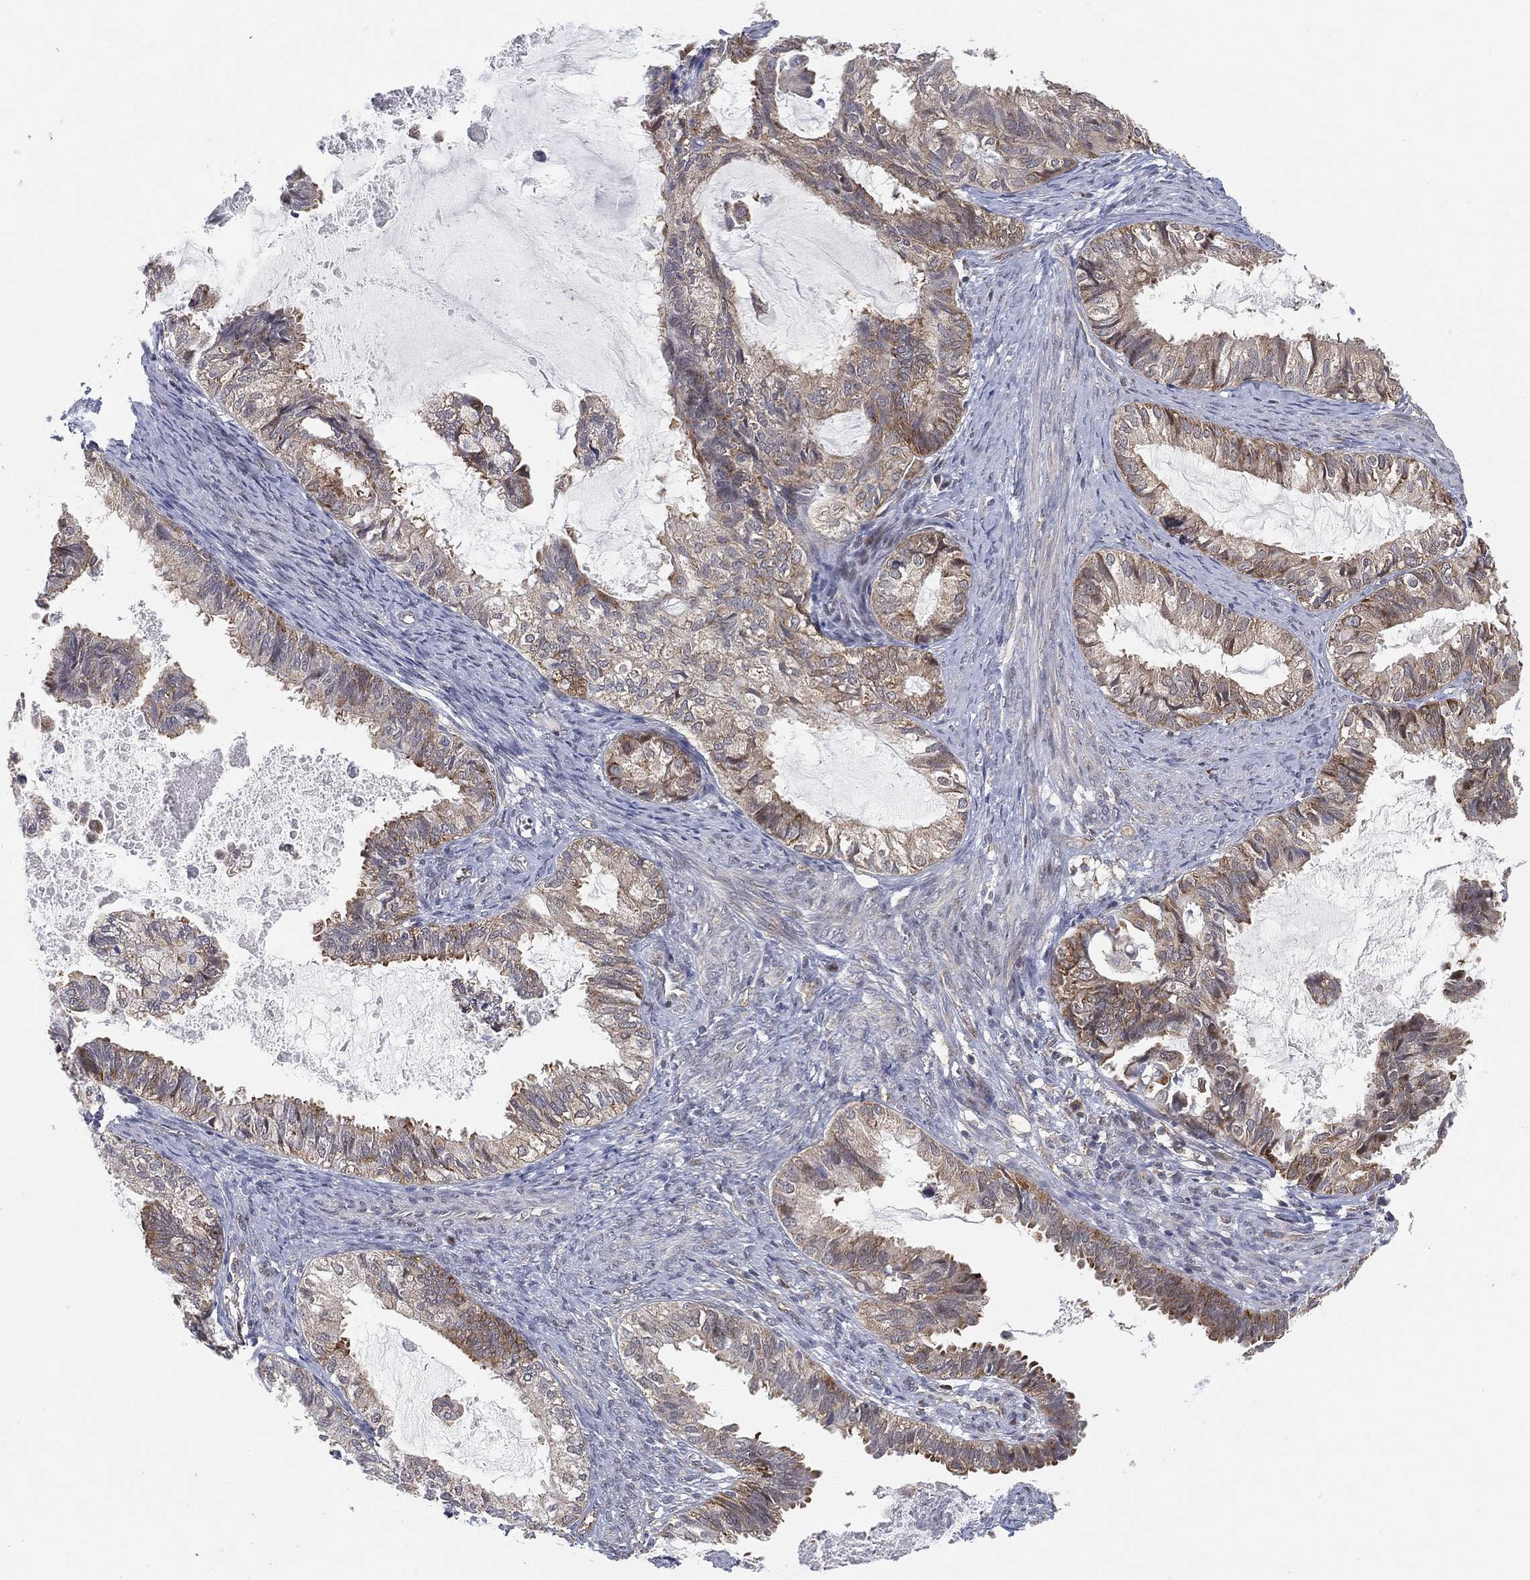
{"staining": {"intensity": "weak", "quantity": "25%-75%", "location": "cytoplasmic/membranous"}, "tissue": "endometrial cancer", "cell_type": "Tumor cells", "image_type": "cancer", "snomed": [{"axis": "morphology", "description": "Adenocarcinoma, NOS"}, {"axis": "topography", "description": "Endometrium"}], "caption": "Immunohistochemical staining of human adenocarcinoma (endometrial) demonstrates low levels of weak cytoplasmic/membranous protein positivity in about 25%-75% of tumor cells.", "gene": "TMTC4", "patient": {"sex": "female", "age": 86}}